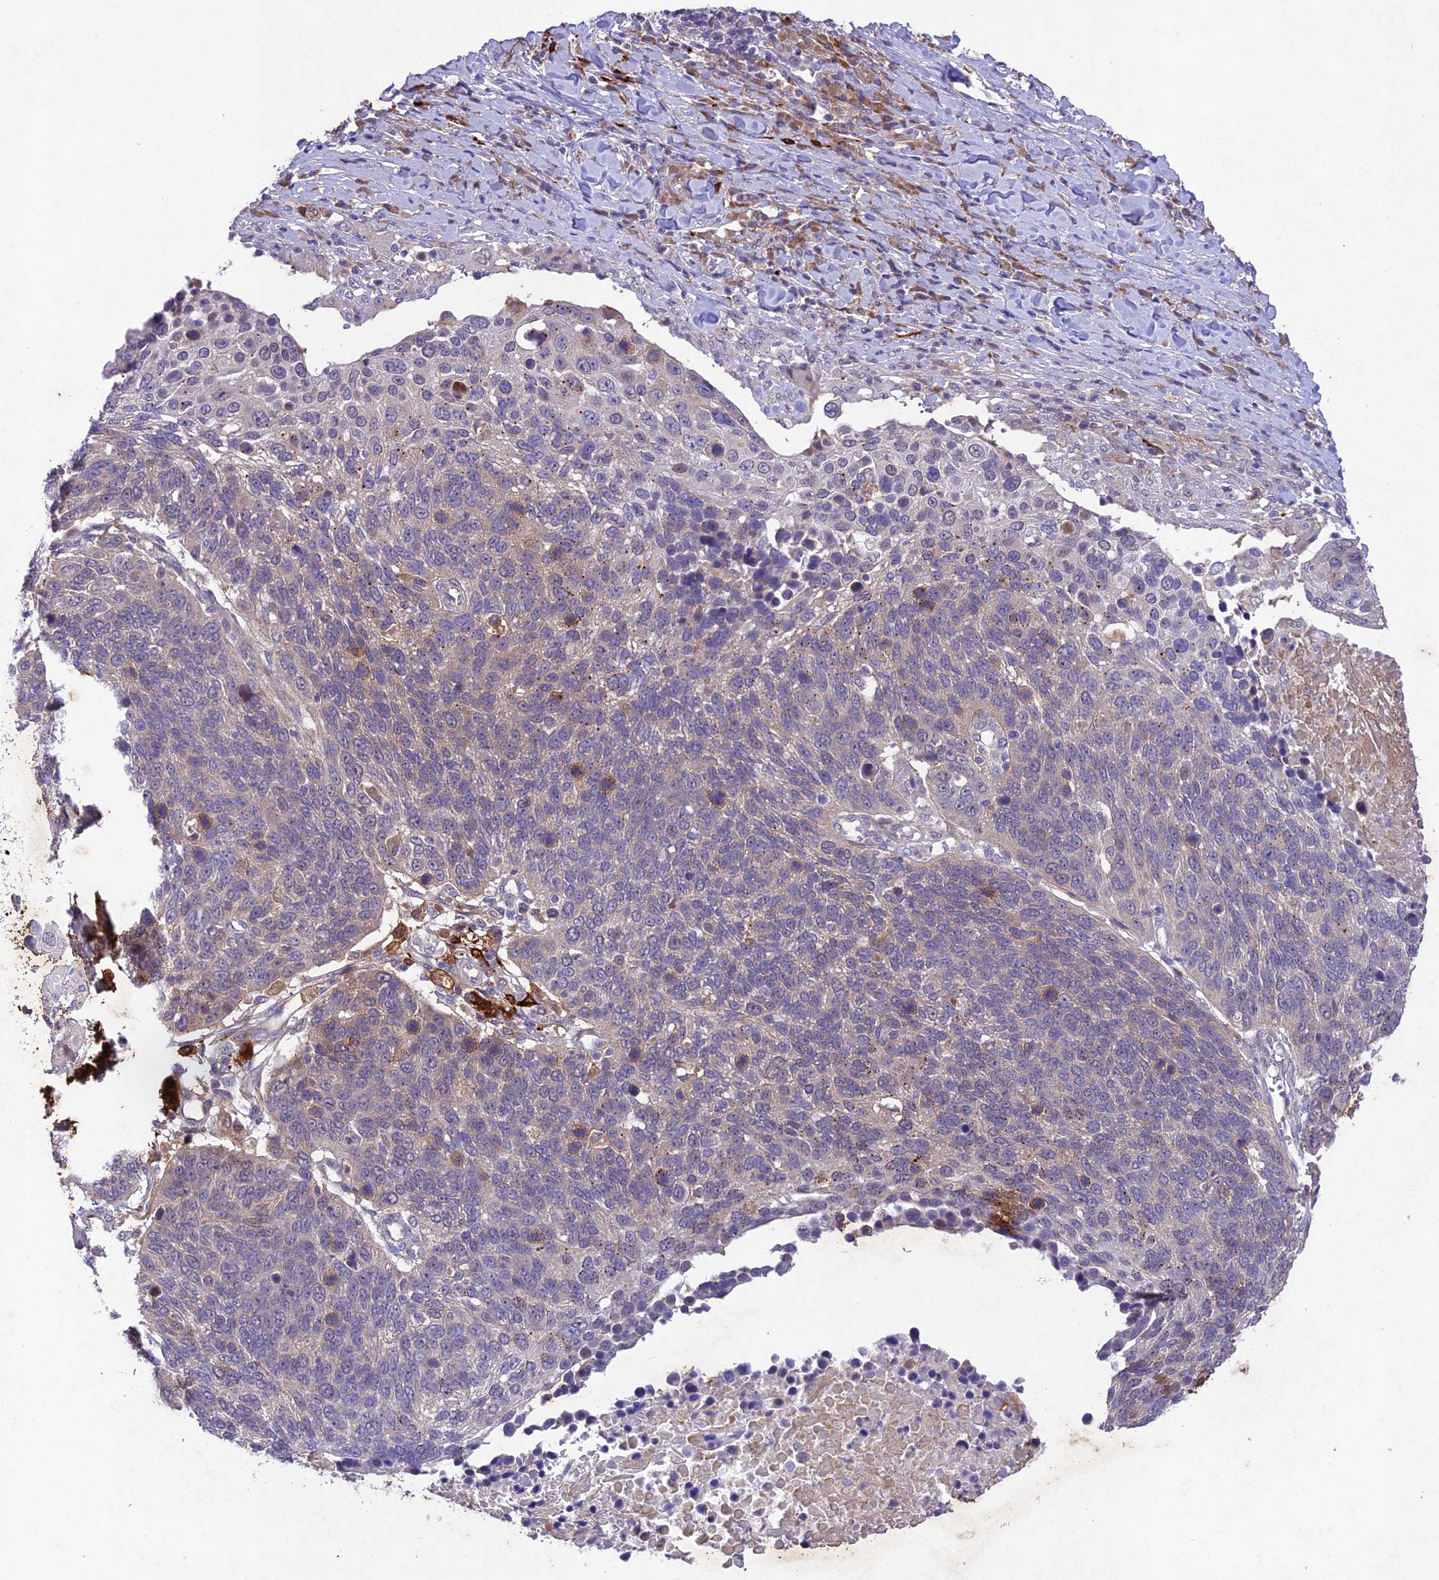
{"staining": {"intensity": "weak", "quantity": "25%-75%", "location": "cytoplasmic/membranous"}, "tissue": "lung cancer", "cell_type": "Tumor cells", "image_type": "cancer", "snomed": [{"axis": "morphology", "description": "Normal tissue, NOS"}, {"axis": "morphology", "description": "Squamous cell carcinoma, NOS"}, {"axis": "topography", "description": "Lymph node"}, {"axis": "topography", "description": "Lung"}], "caption": "Squamous cell carcinoma (lung) was stained to show a protein in brown. There is low levels of weak cytoplasmic/membranous positivity in about 25%-75% of tumor cells.", "gene": "ANKRD52", "patient": {"sex": "male", "age": 66}}